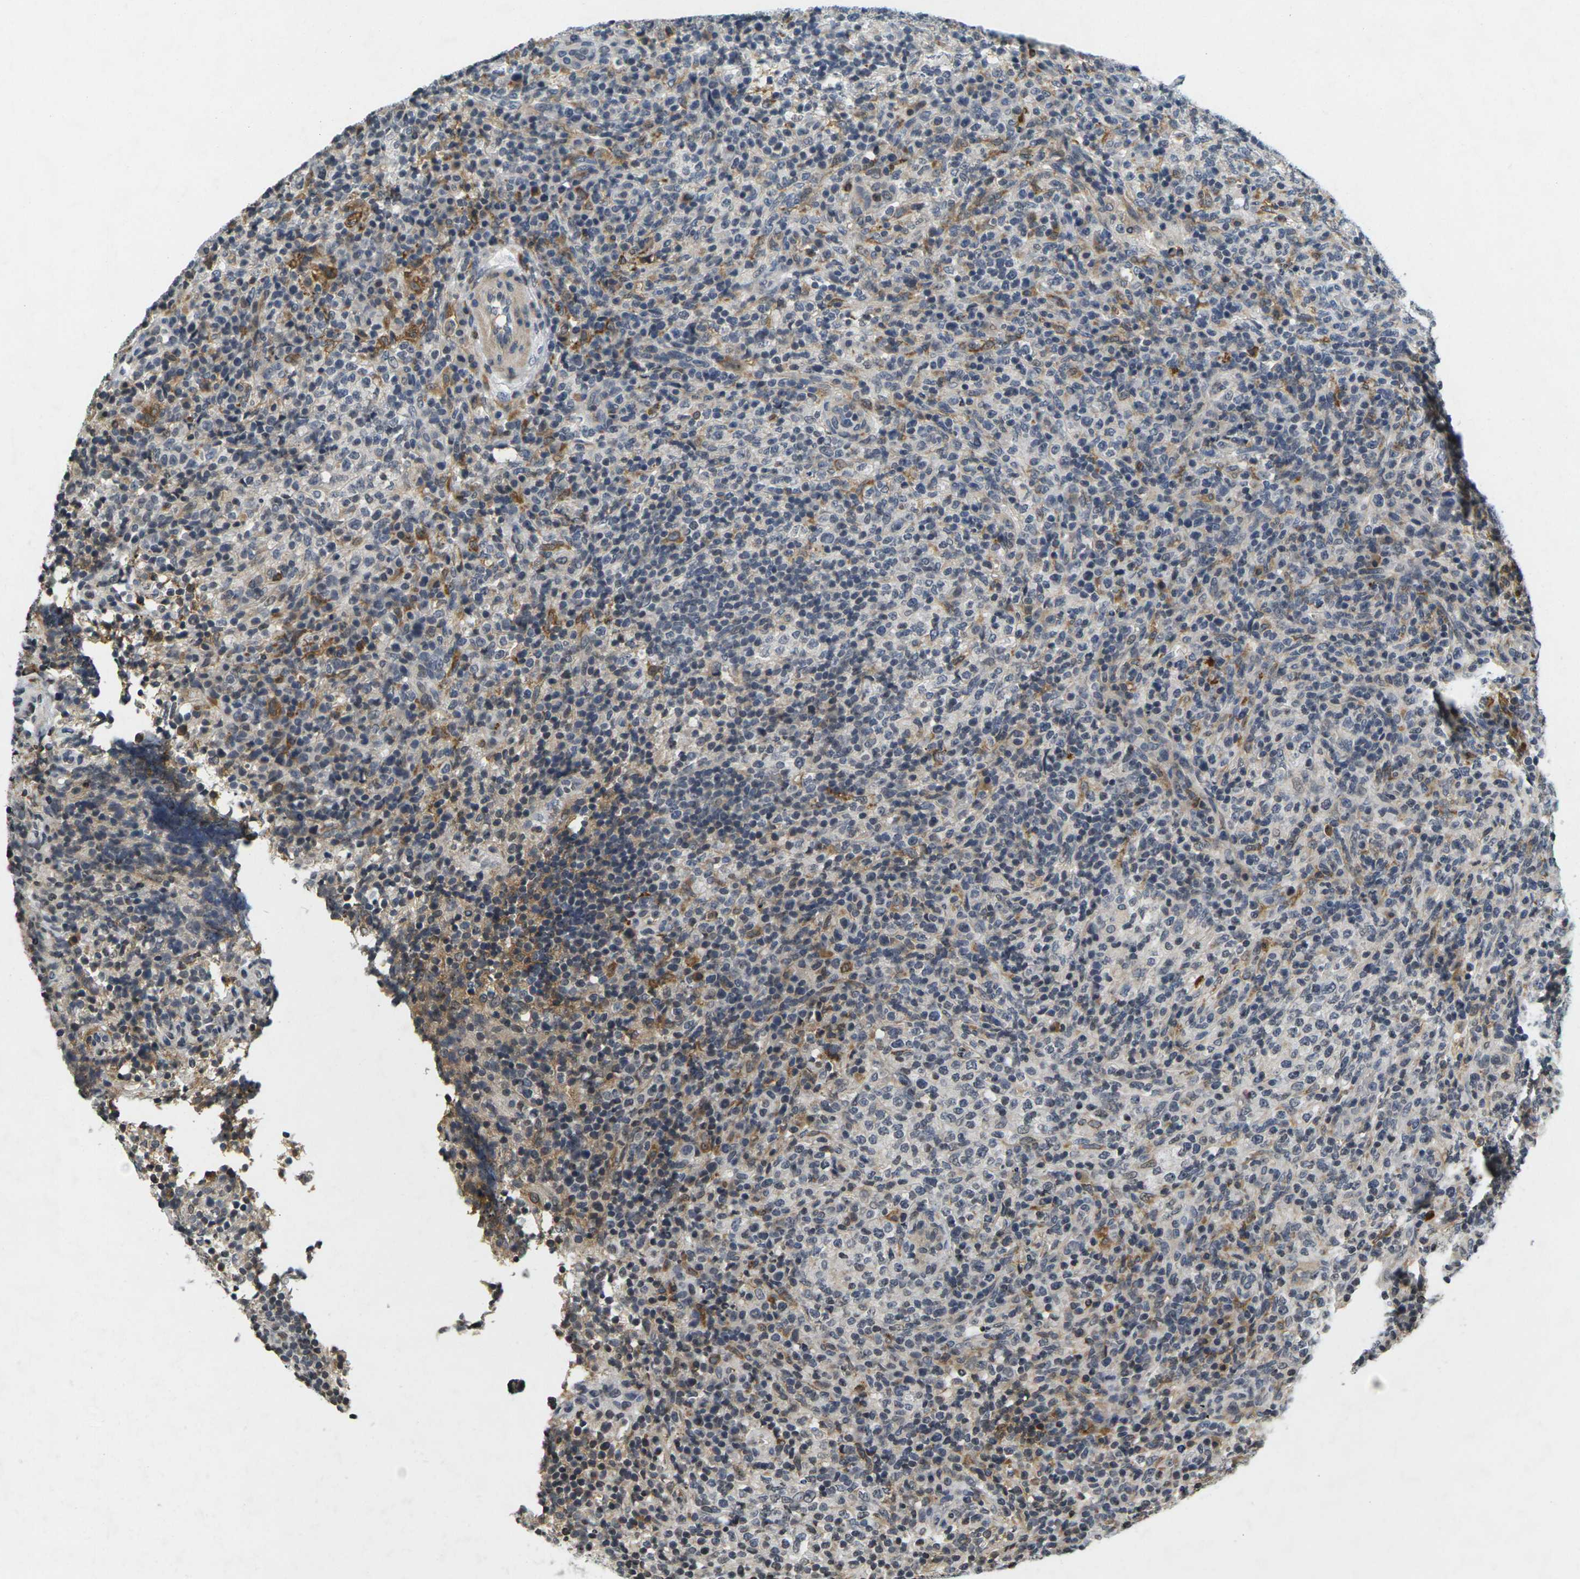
{"staining": {"intensity": "moderate", "quantity": "<25%", "location": "cytoplasmic/membranous"}, "tissue": "lymphoma", "cell_type": "Tumor cells", "image_type": "cancer", "snomed": [{"axis": "morphology", "description": "Malignant lymphoma, non-Hodgkin's type, High grade"}, {"axis": "topography", "description": "Lymph node"}], "caption": "A high-resolution image shows immunohistochemistry (IHC) staining of lymphoma, which shows moderate cytoplasmic/membranous staining in approximately <25% of tumor cells.", "gene": "C1QC", "patient": {"sex": "female", "age": 76}}